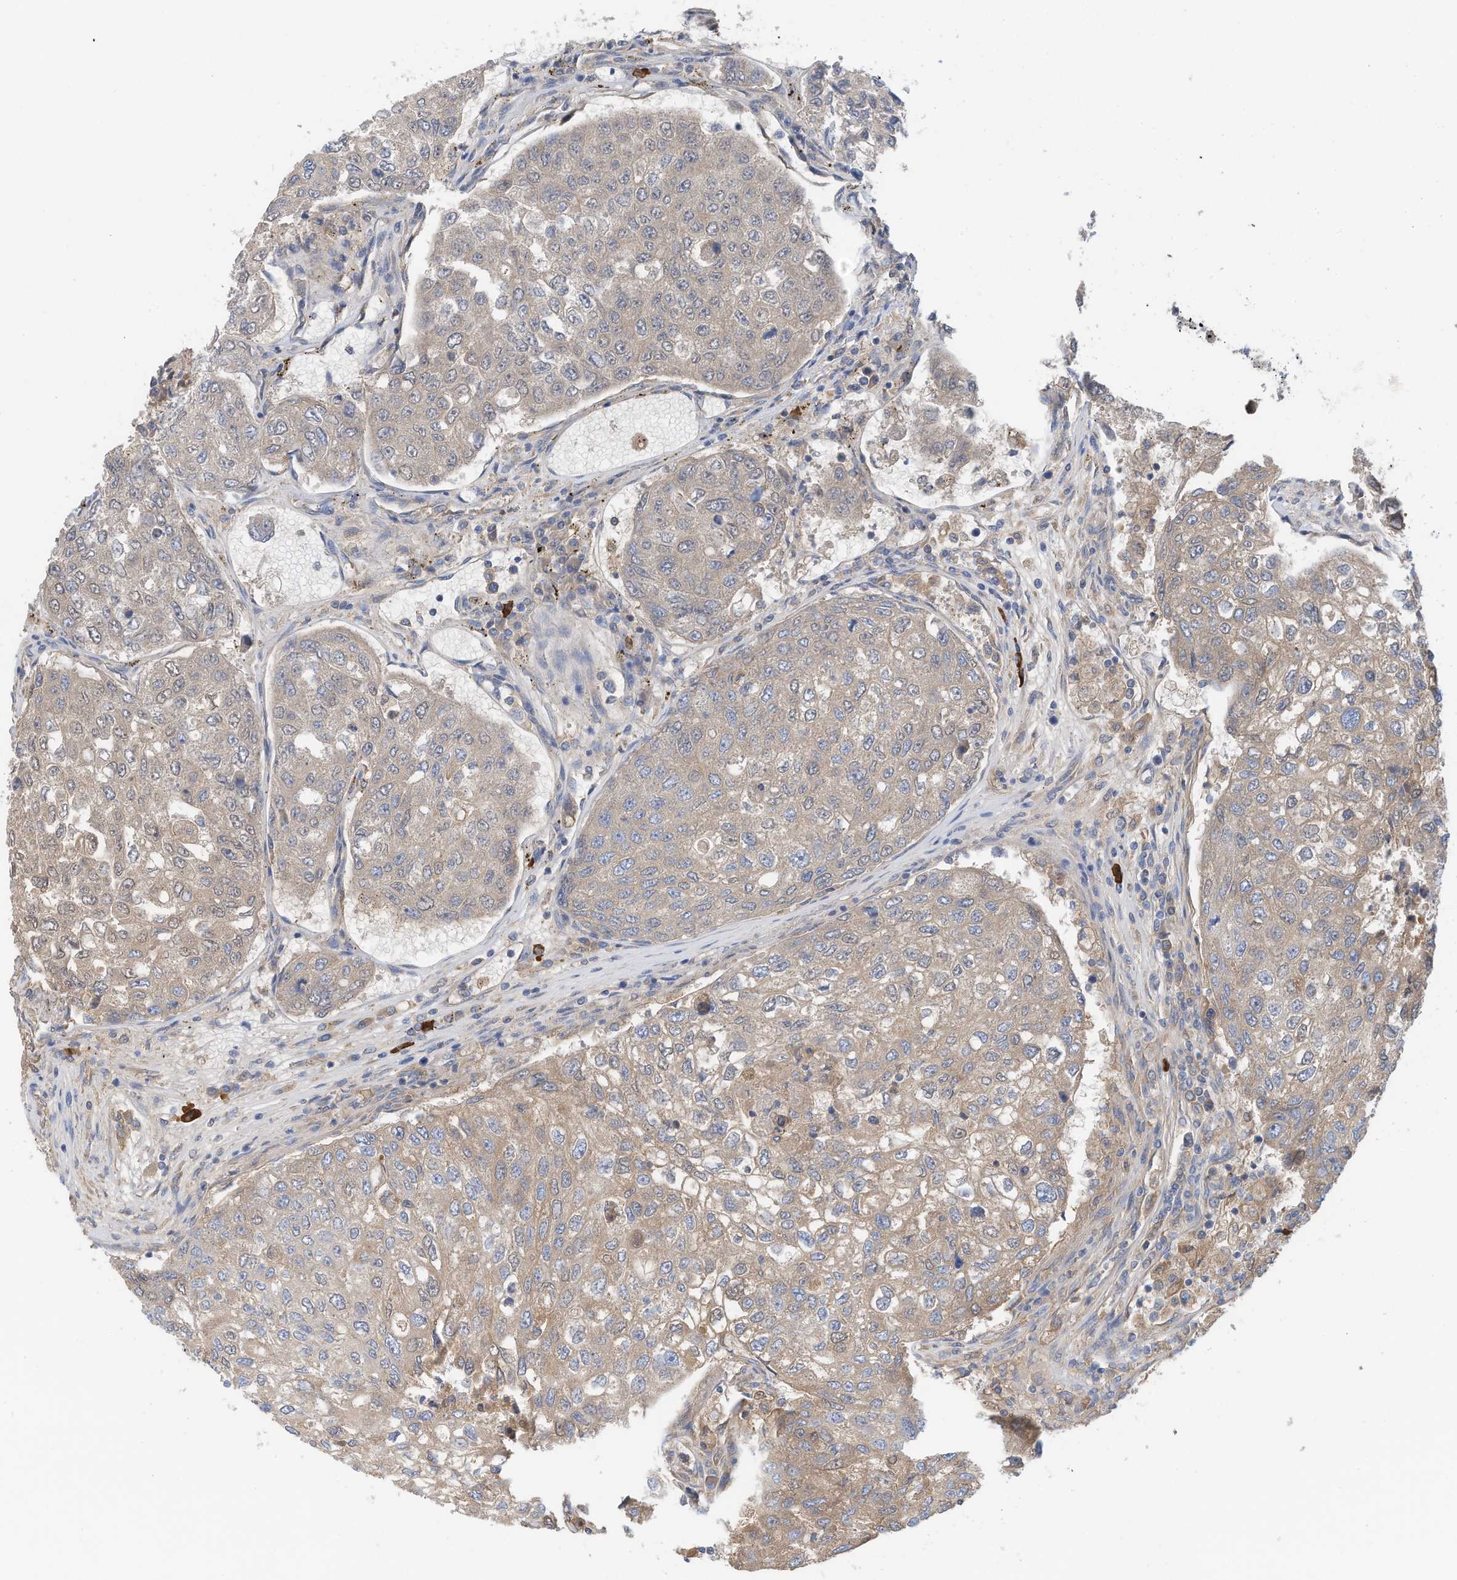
{"staining": {"intensity": "weak", "quantity": "<25%", "location": "cytoplasmic/membranous"}, "tissue": "urothelial cancer", "cell_type": "Tumor cells", "image_type": "cancer", "snomed": [{"axis": "morphology", "description": "Urothelial carcinoma, High grade"}, {"axis": "topography", "description": "Lymph node"}, {"axis": "topography", "description": "Urinary bladder"}], "caption": "Immunohistochemical staining of human high-grade urothelial carcinoma displays no significant expression in tumor cells.", "gene": "SLC5A11", "patient": {"sex": "male", "age": 51}}